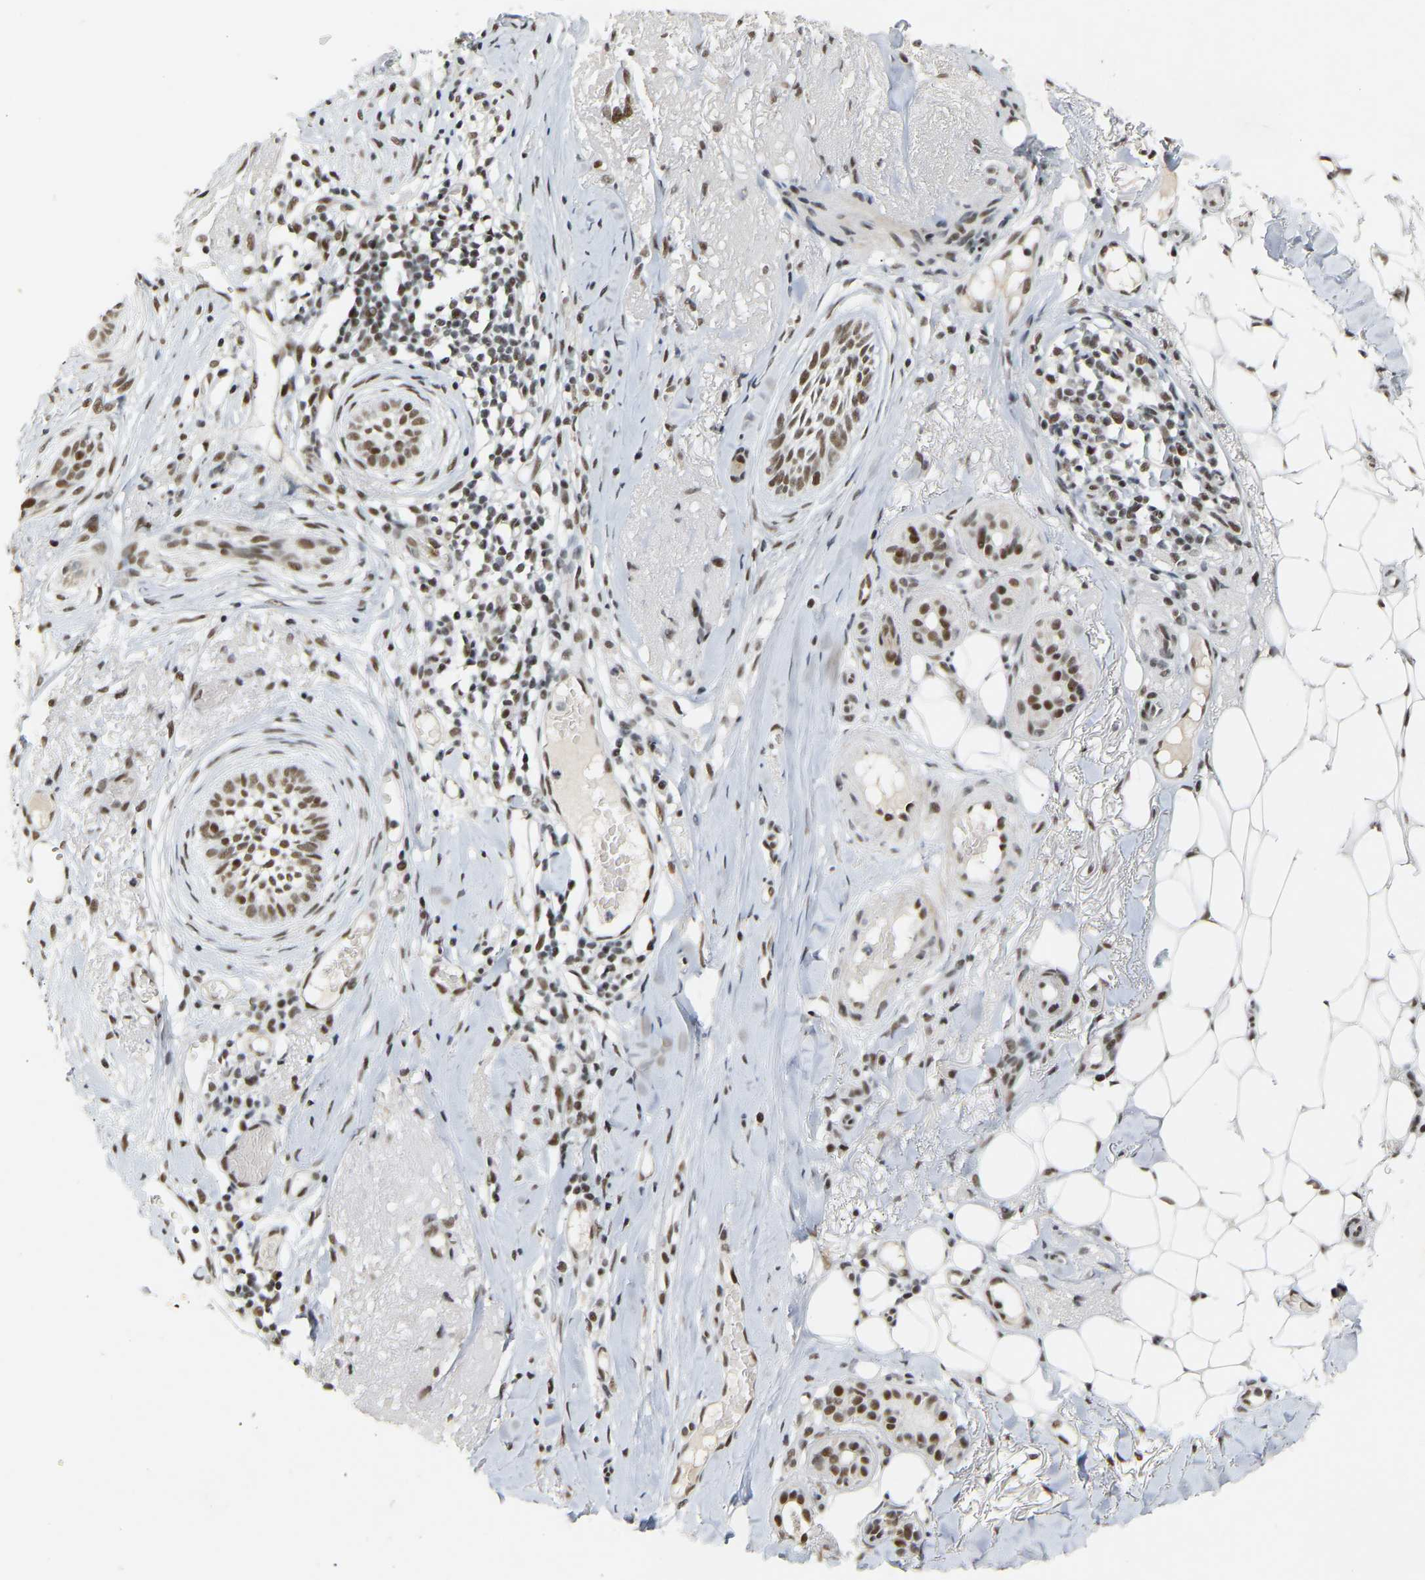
{"staining": {"intensity": "moderate", "quantity": ">75%", "location": "nuclear"}, "tissue": "skin cancer", "cell_type": "Tumor cells", "image_type": "cancer", "snomed": [{"axis": "morphology", "description": "Basal cell carcinoma"}, {"axis": "topography", "description": "Skin"}], "caption": "Protein expression analysis of human skin cancer reveals moderate nuclear staining in approximately >75% of tumor cells.", "gene": "NELFB", "patient": {"sex": "female", "age": 88}}